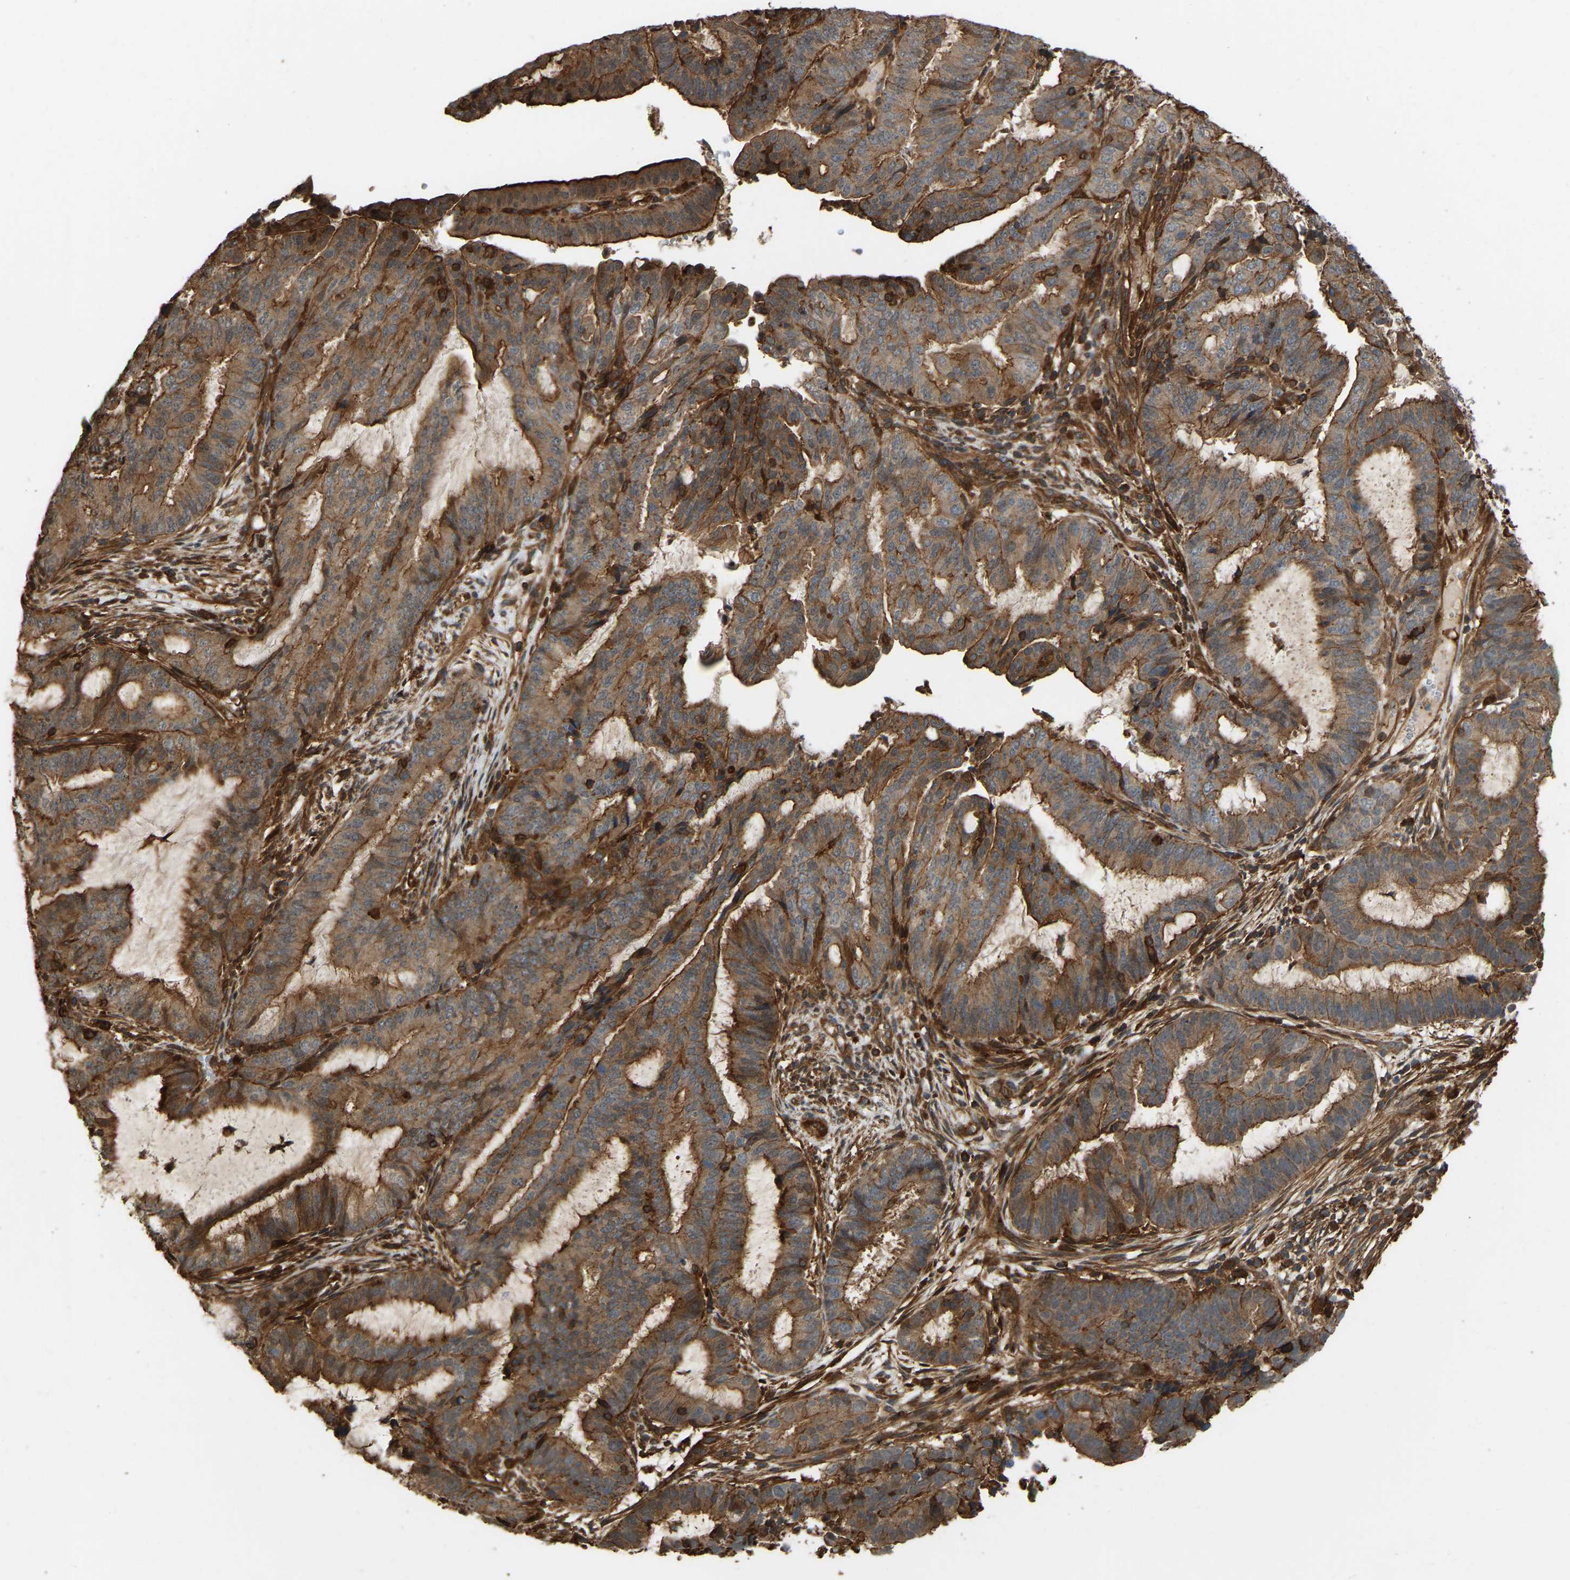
{"staining": {"intensity": "strong", "quantity": ">75%", "location": "cytoplasmic/membranous"}, "tissue": "endometrial cancer", "cell_type": "Tumor cells", "image_type": "cancer", "snomed": [{"axis": "morphology", "description": "Adenocarcinoma, NOS"}, {"axis": "topography", "description": "Endometrium"}], "caption": "Immunohistochemistry (IHC) histopathology image of neoplastic tissue: human endometrial cancer (adenocarcinoma) stained using IHC reveals high levels of strong protein expression localized specifically in the cytoplasmic/membranous of tumor cells, appearing as a cytoplasmic/membranous brown color.", "gene": "SAMD9L", "patient": {"sex": "female", "age": 51}}